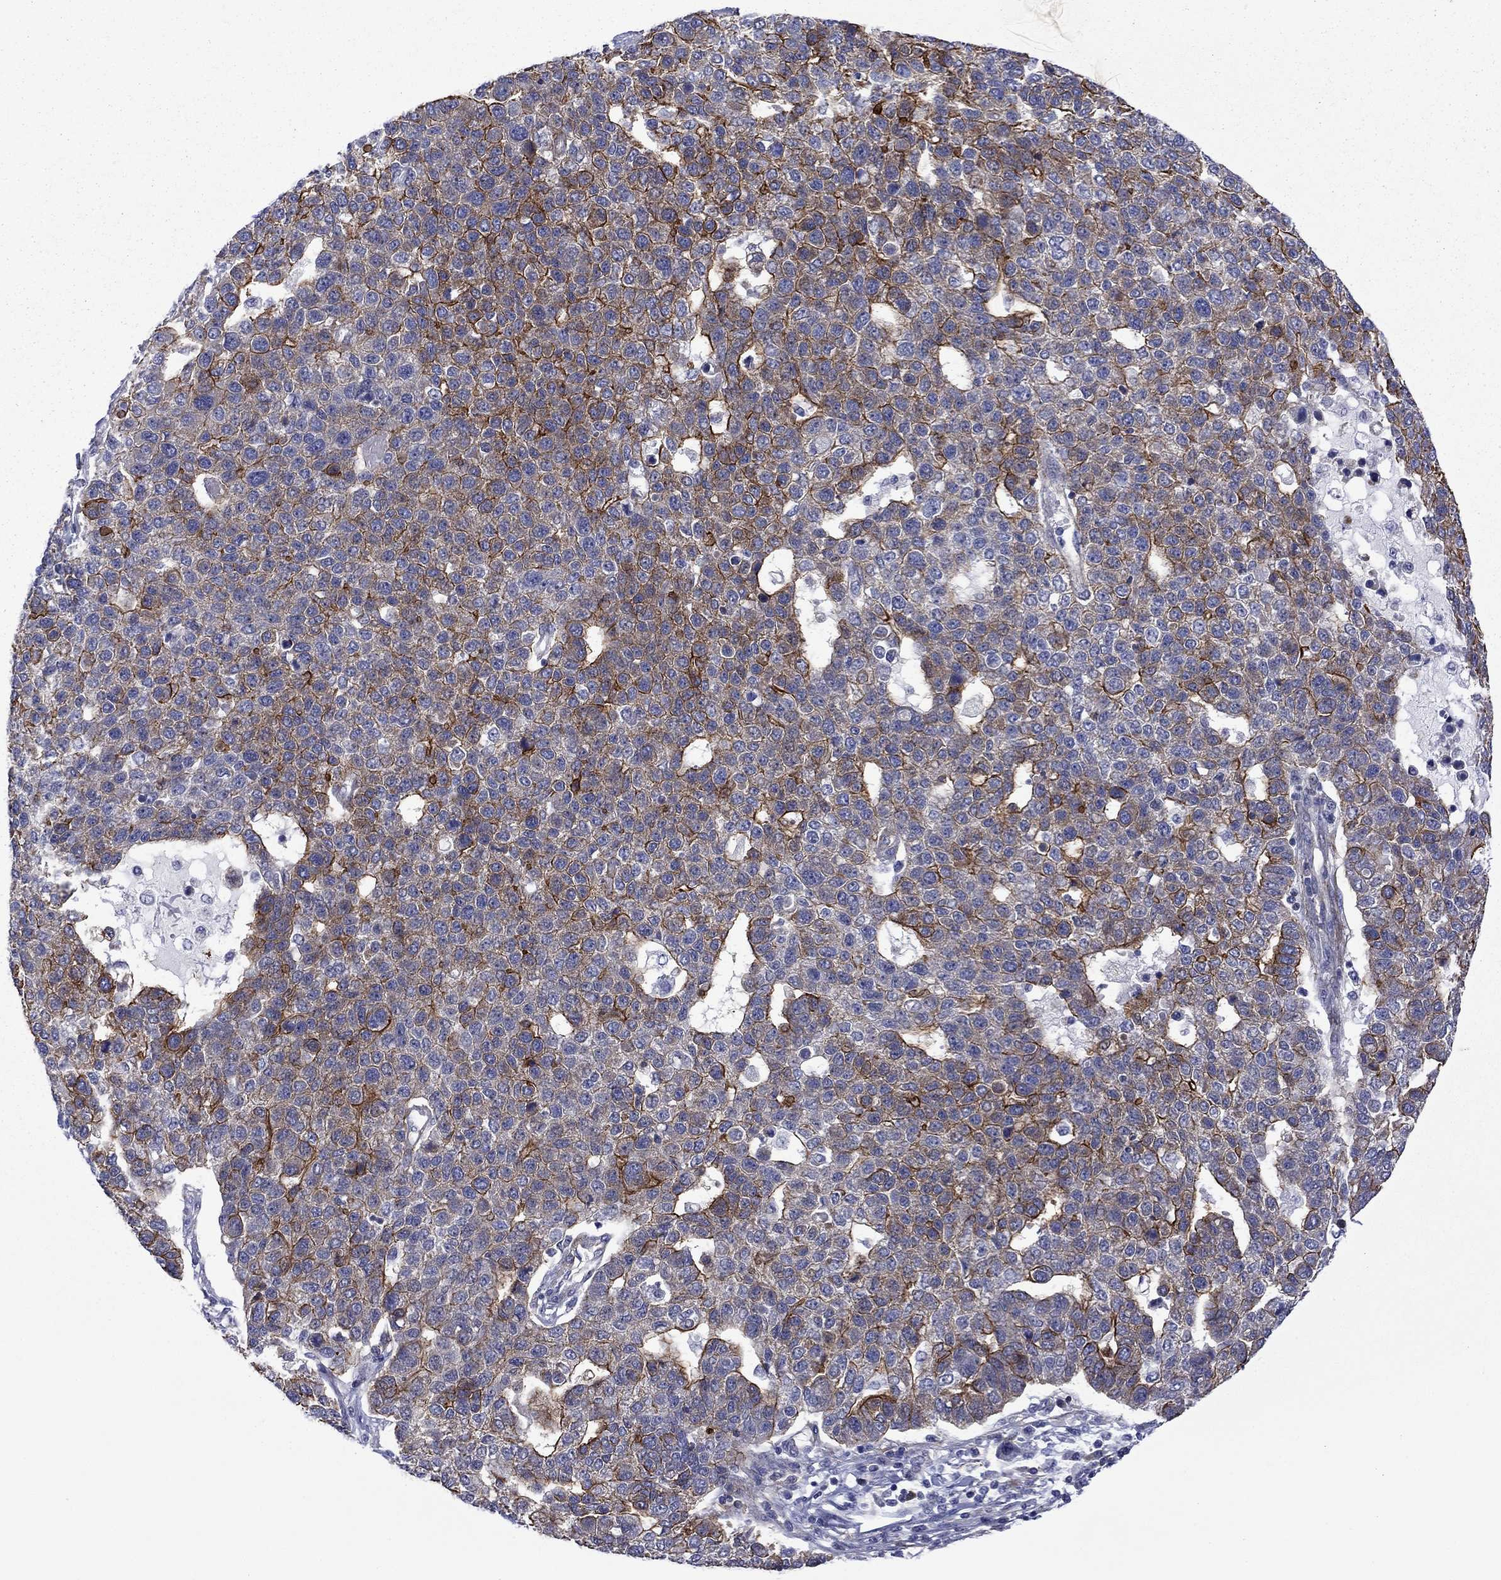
{"staining": {"intensity": "strong", "quantity": "25%-75%", "location": "cytoplasmic/membranous"}, "tissue": "pancreatic cancer", "cell_type": "Tumor cells", "image_type": "cancer", "snomed": [{"axis": "morphology", "description": "Adenocarcinoma, NOS"}, {"axis": "topography", "description": "Pancreas"}], "caption": "IHC photomicrograph of human pancreatic cancer (adenocarcinoma) stained for a protein (brown), which demonstrates high levels of strong cytoplasmic/membranous expression in about 25%-75% of tumor cells.", "gene": "LMO7", "patient": {"sex": "female", "age": 61}}